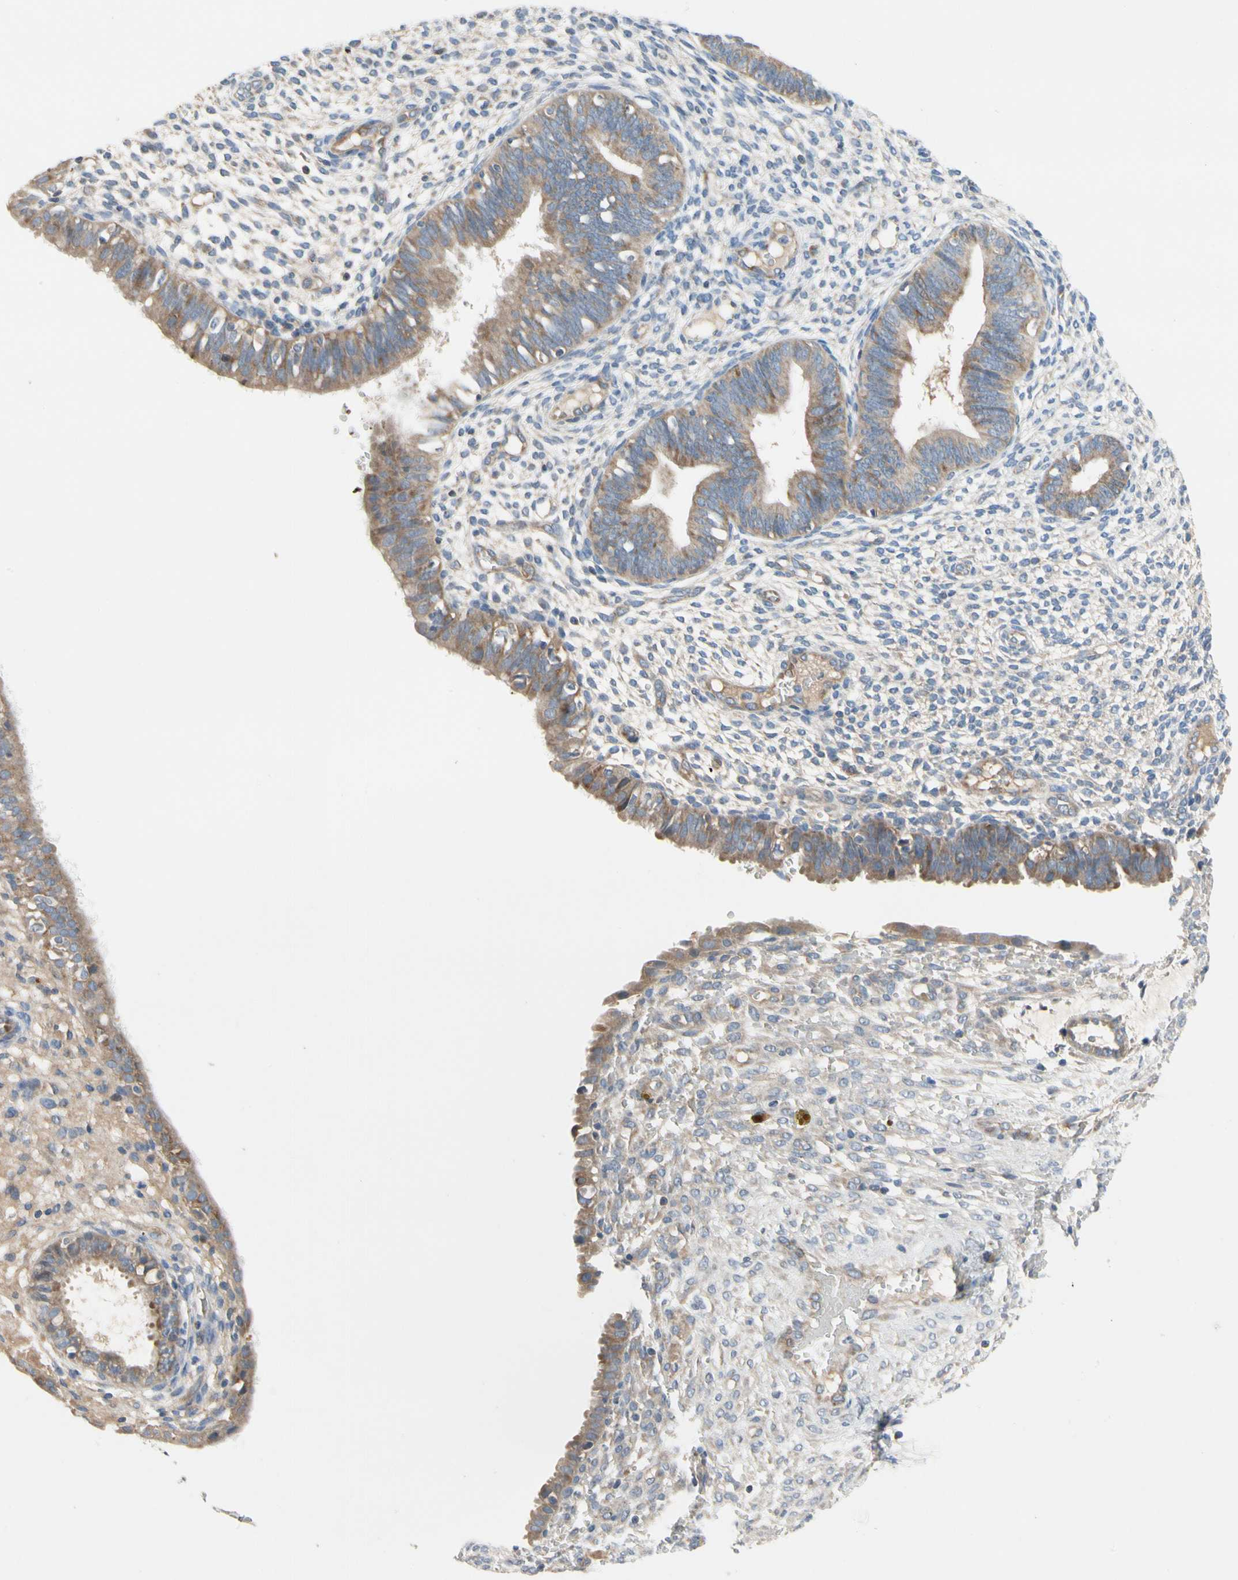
{"staining": {"intensity": "weak", "quantity": "25%-75%", "location": "cytoplasmic/membranous"}, "tissue": "endometrium", "cell_type": "Cells in endometrial stroma", "image_type": "normal", "snomed": [{"axis": "morphology", "description": "Normal tissue, NOS"}, {"axis": "topography", "description": "Endometrium"}], "caption": "Immunohistochemical staining of normal human endometrium shows weak cytoplasmic/membranous protein staining in about 25%-75% of cells in endometrial stroma.", "gene": "KLHDC8B", "patient": {"sex": "female", "age": 61}}